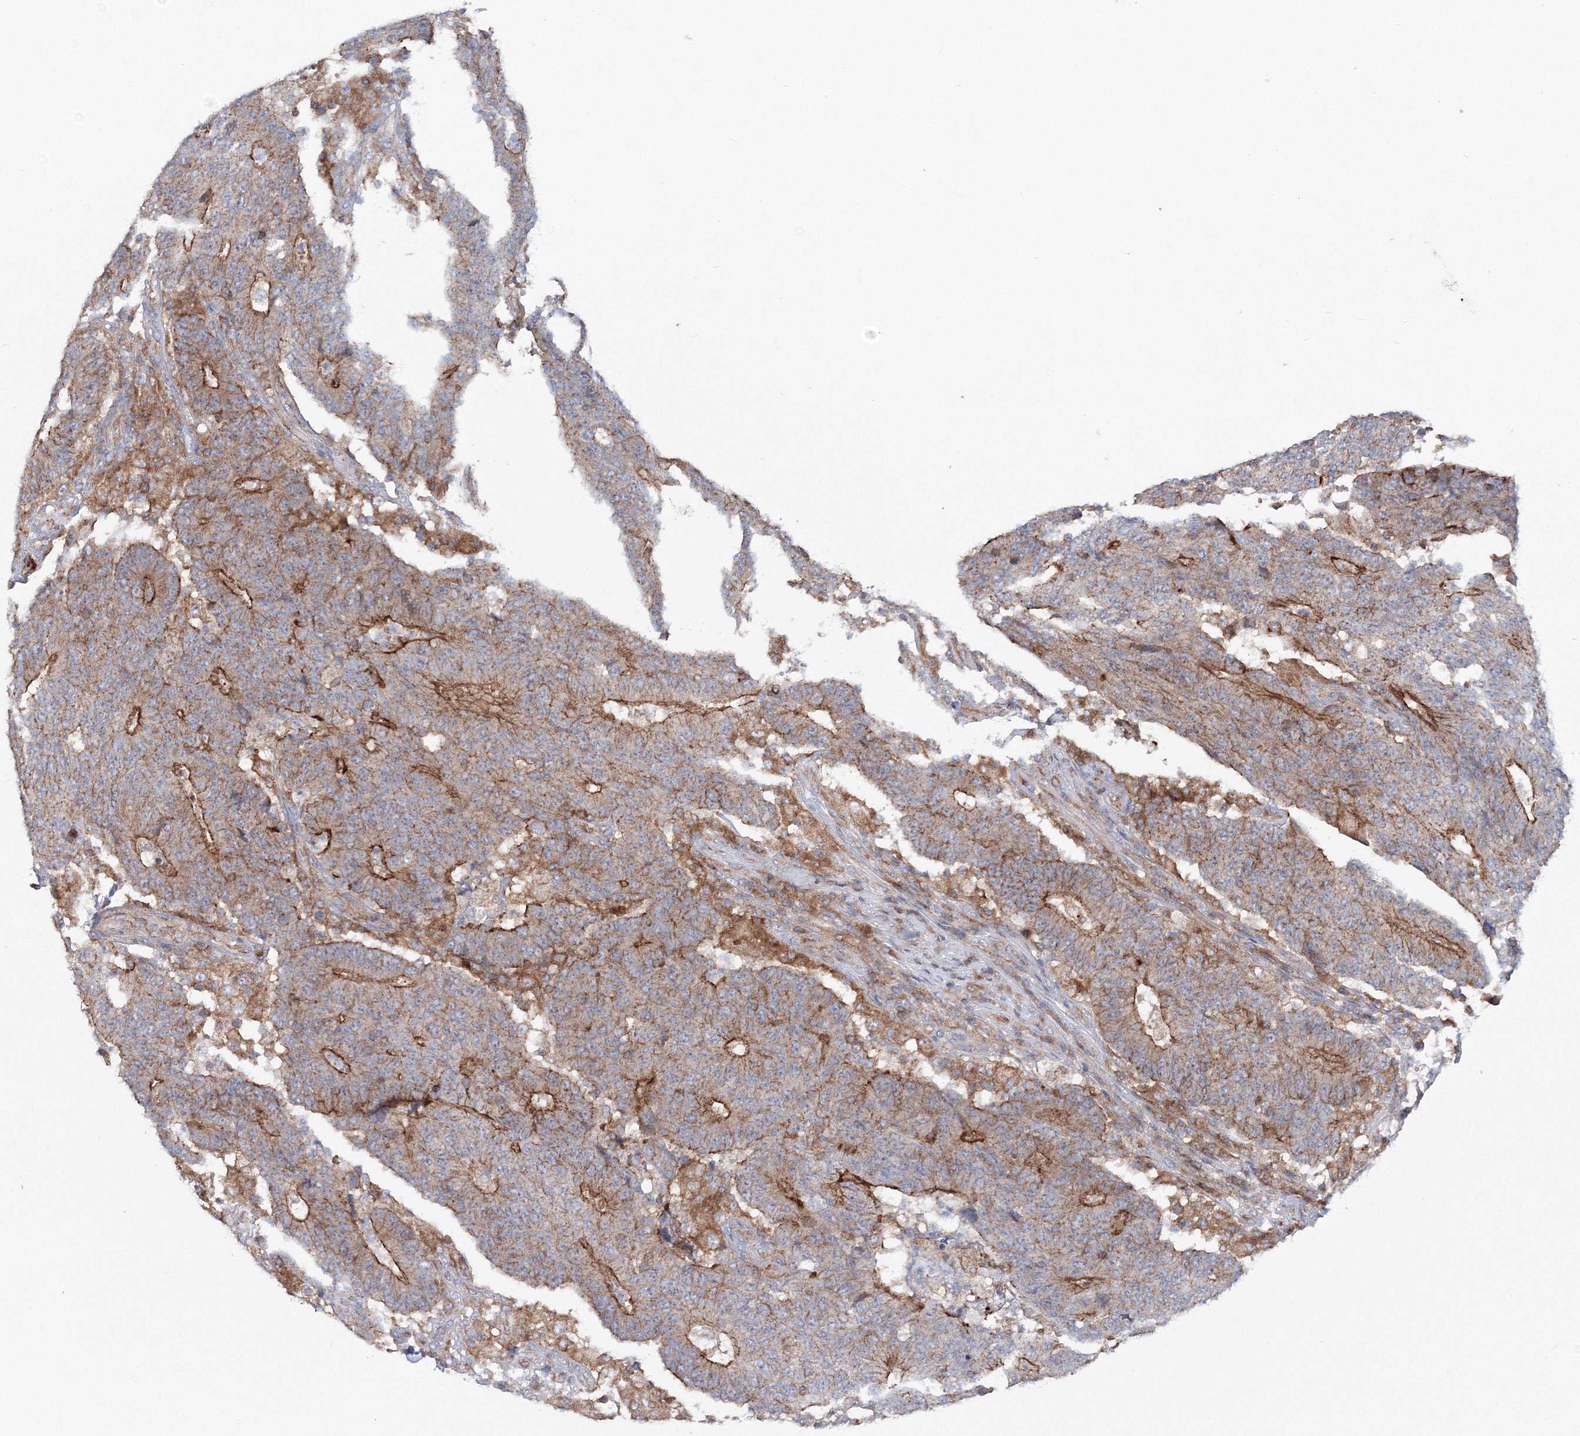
{"staining": {"intensity": "moderate", "quantity": ">75%", "location": "cytoplasmic/membranous"}, "tissue": "colorectal cancer", "cell_type": "Tumor cells", "image_type": "cancer", "snomed": [{"axis": "morphology", "description": "Normal tissue, NOS"}, {"axis": "morphology", "description": "Adenocarcinoma, NOS"}, {"axis": "topography", "description": "Colon"}], "caption": "A high-resolution micrograph shows immunohistochemistry staining of colorectal adenocarcinoma, which reveals moderate cytoplasmic/membranous expression in approximately >75% of tumor cells. The staining was performed using DAB, with brown indicating positive protein expression. Nuclei are stained blue with hematoxylin.", "gene": "GGA2", "patient": {"sex": "female", "age": 75}}